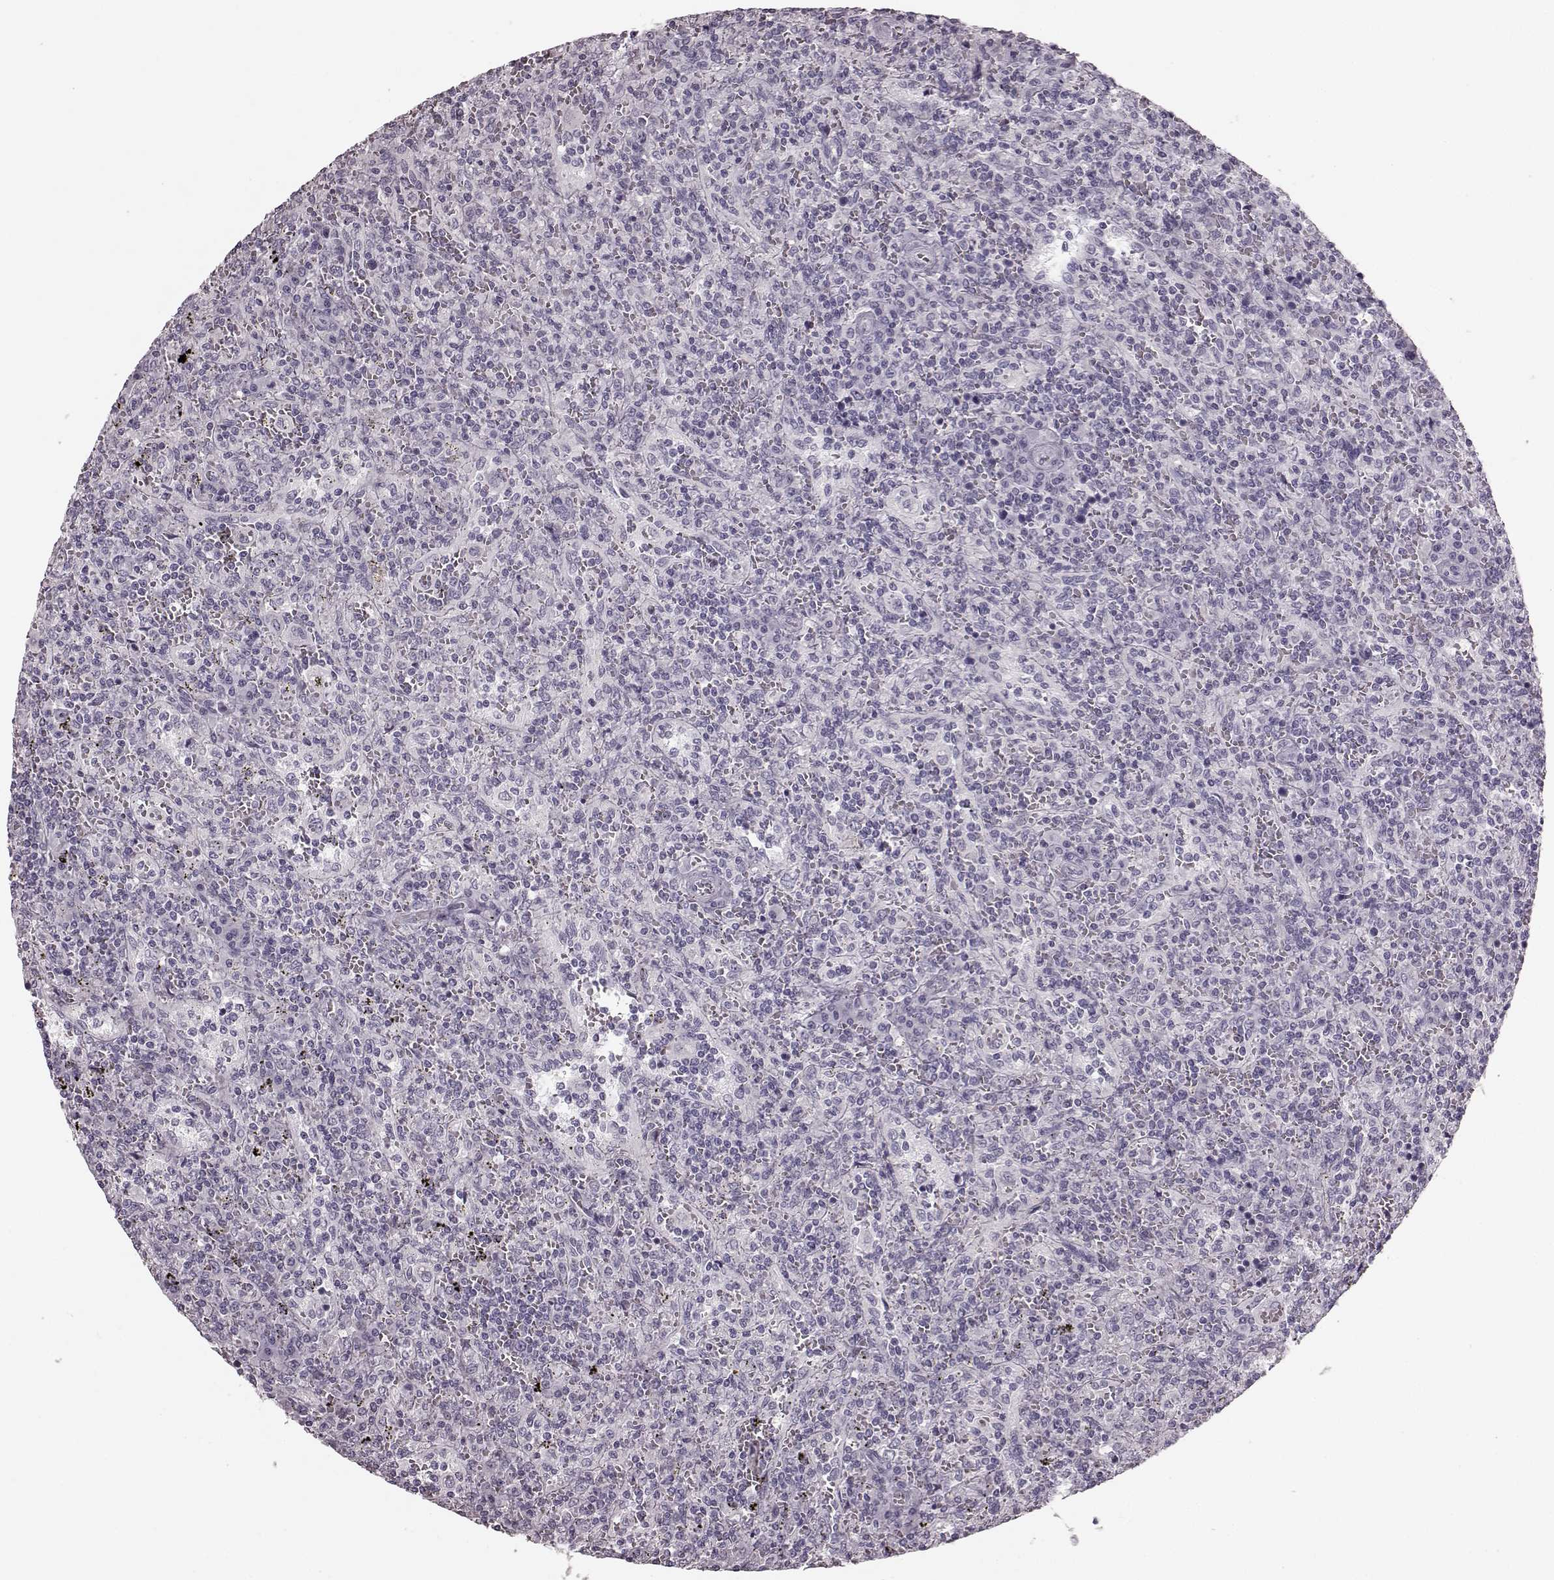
{"staining": {"intensity": "negative", "quantity": "none", "location": "none"}, "tissue": "lymphoma", "cell_type": "Tumor cells", "image_type": "cancer", "snomed": [{"axis": "morphology", "description": "Malignant lymphoma, non-Hodgkin's type, Low grade"}, {"axis": "topography", "description": "Spleen"}], "caption": "This is an IHC image of human lymphoma. There is no positivity in tumor cells.", "gene": "TRPM1", "patient": {"sex": "male", "age": 62}}